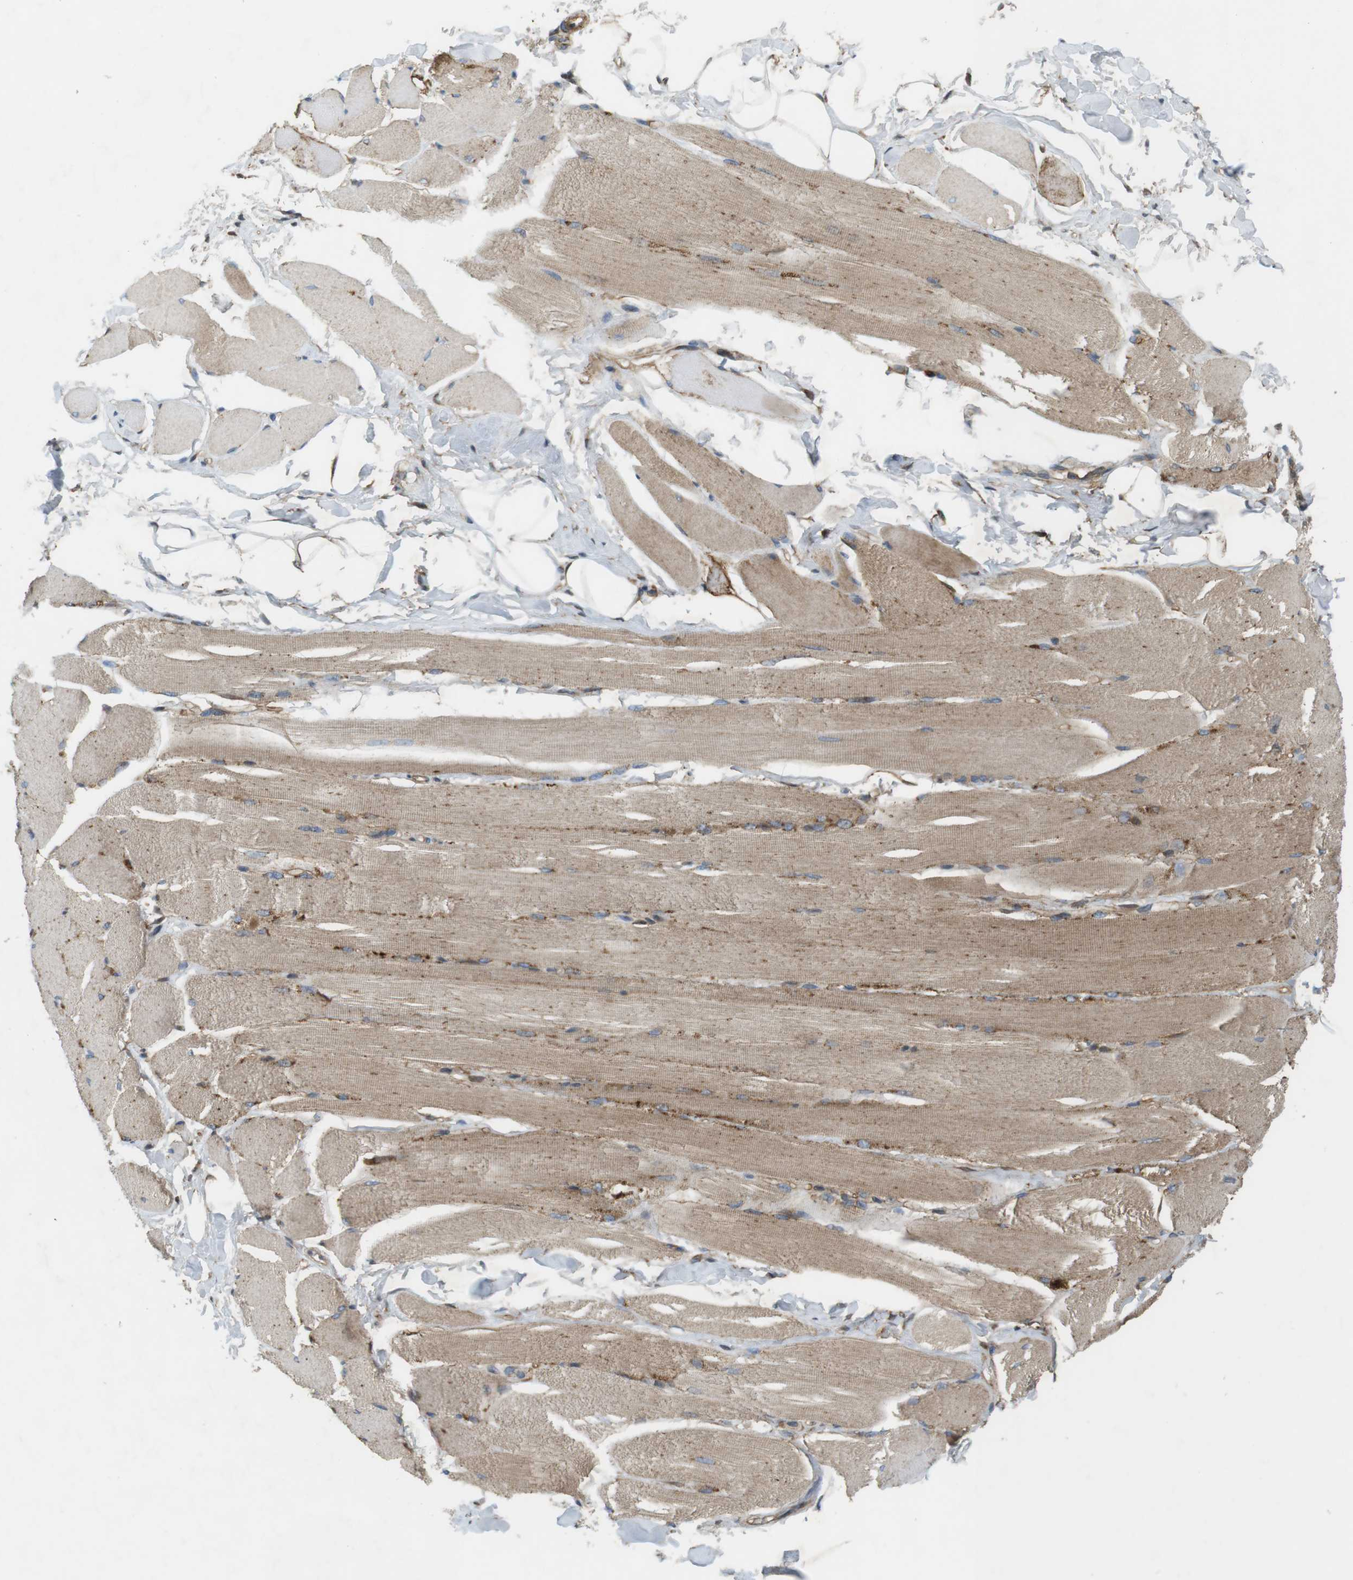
{"staining": {"intensity": "weak", "quantity": ">75%", "location": "cytoplasmic/membranous"}, "tissue": "skeletal muscle", "cell_type": "Myocytes", "image_type": "normal", "snomed": [{"axis": "morphology", "description": "Normal tissue, NOS"}, {"axis": "topography", "description": "Skeletal muscle"}, {"axis": "topography", "description": "Peripheral nerve tissue"}], "caption": "IHC (DAB (3,3'-diaminobenzidine)) staining of normal human skeletal muscle exhibits weak cytoplasmic/membranous protein positivity in approximately >75% of myocytes.", "gene": "DDAH2", "patient": {"sex": "female", "age": 84}}